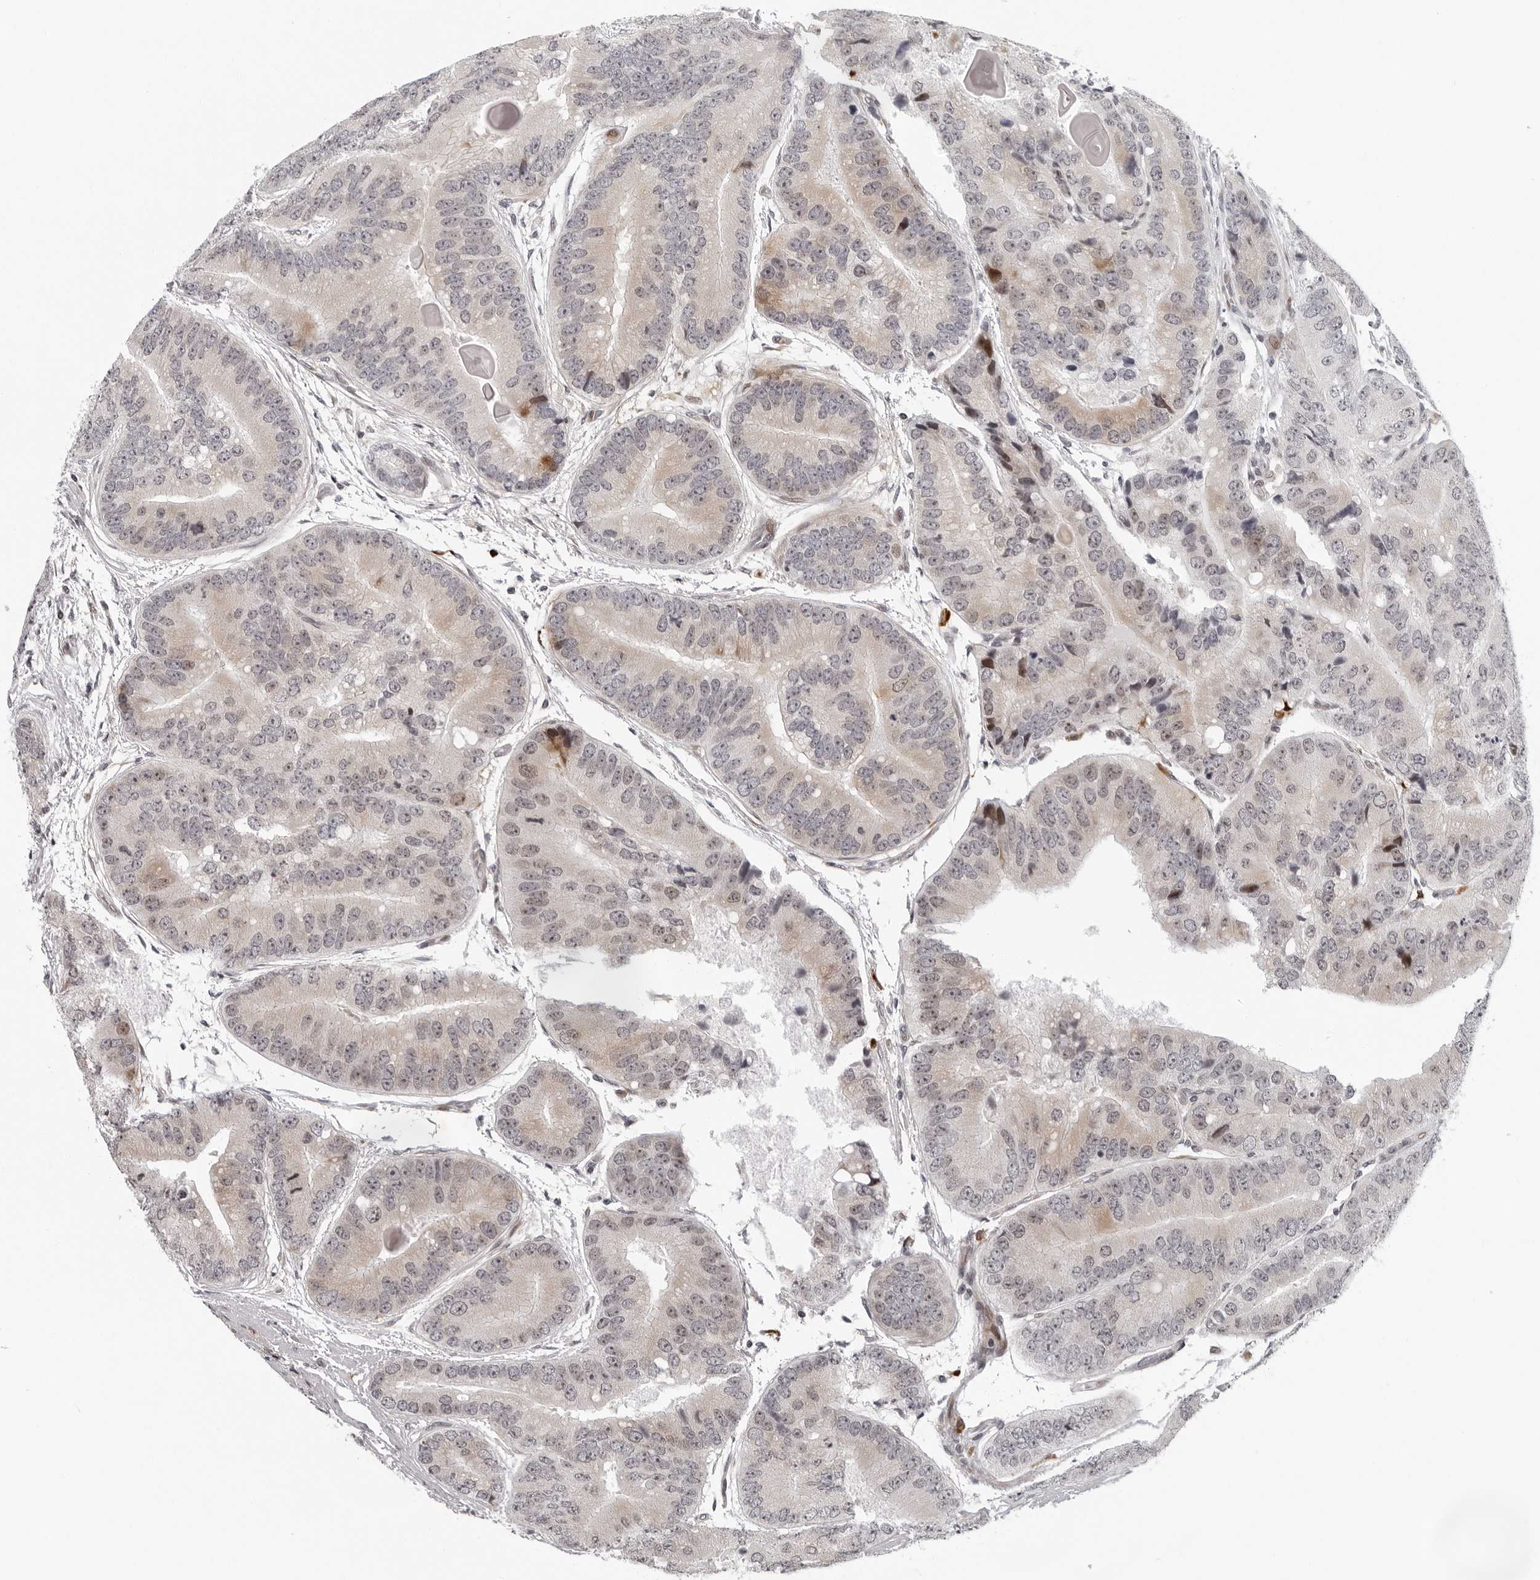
{"staining": {"intensity": "weak", "quantity": "25%-75%", "location": "cytoplasmic/membranous"}, "tissue": "prostate cancer", "cell_type": "Tumor cells", "image_type": "cancer", "snomed": [{"axis": "morphology", "description": "Adenocarcinoma, High grade"}, {"axis": "topography", "description": "Prostate"}], "caption": "Protein positivity by immunohistochemistry (IHC) displays weak cytoplasmic/membranous expression in approximately 25%-75% of tumor cells in prostate cancer (adenocarcinoma (high-grade)).", "gene": "PIP4K2C", "patient": {"sex": "male", "age": 70}}